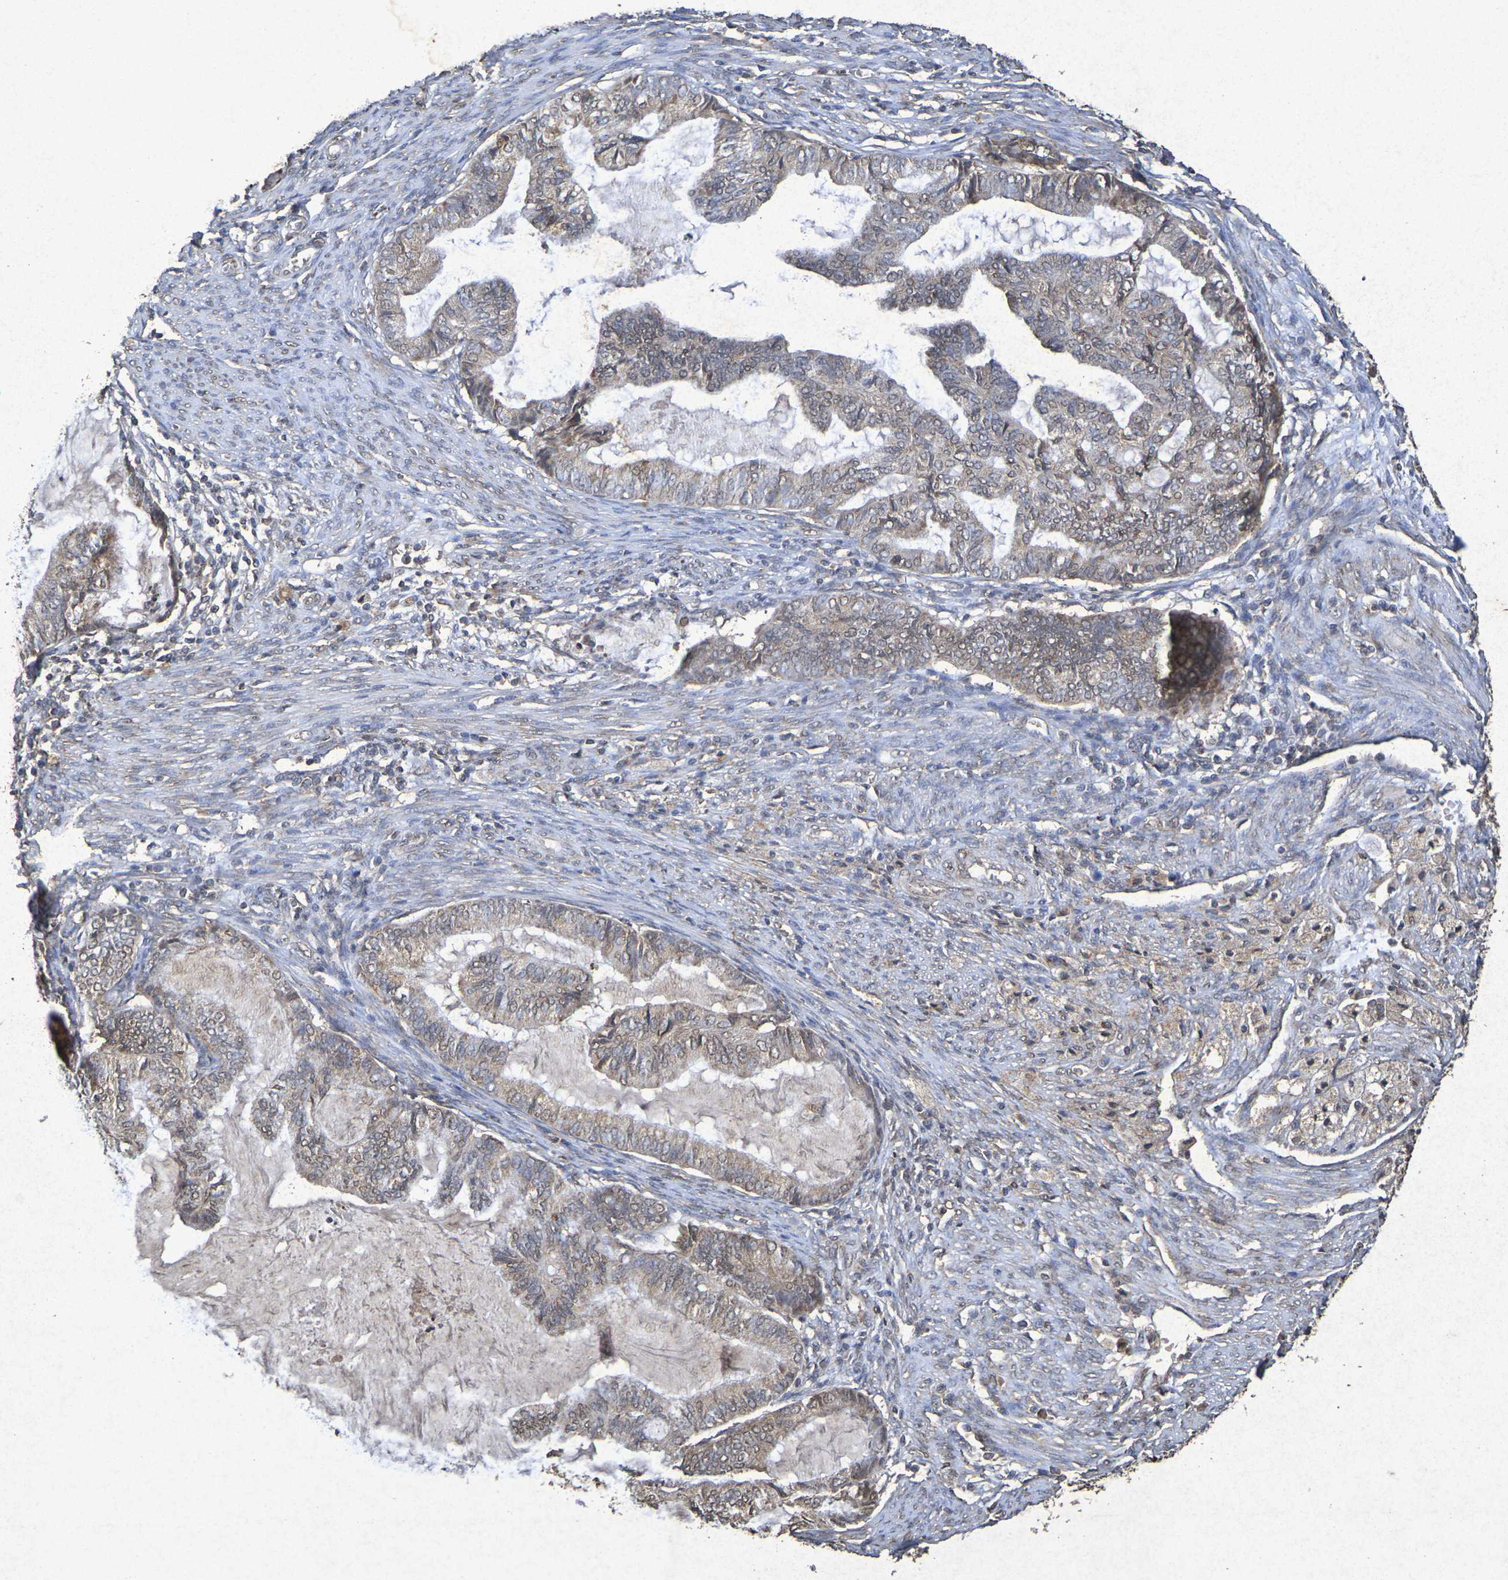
{"staining": {"intensity": "moderate", "quantity": "25%-75%", "location": "cytoplasmic/membranous,nuclear"}, "tissue": "cervical cancer", "cell_type": "Tumor cells", "image_type": "cancer", "snomed": [{"axis": "morphology", "description": "Normal tissue, NOS"}, {"axis": "morphology", "description": "Adenocarcinoma, NOS"}, {"axis": "topography", "description": "Cervix"}, {"axis": "topography", "description": "Endometrium"}], "caption": "A high-resolution histopathology image shows IHC staining of cervical cancer, which reveals moderate cytoplasmic/membranous and nuclear expression in approximately 25%-75% of tumor cells.", "gene": "GUCY1A2", "patient": {"sex": "female", "age": 86}}